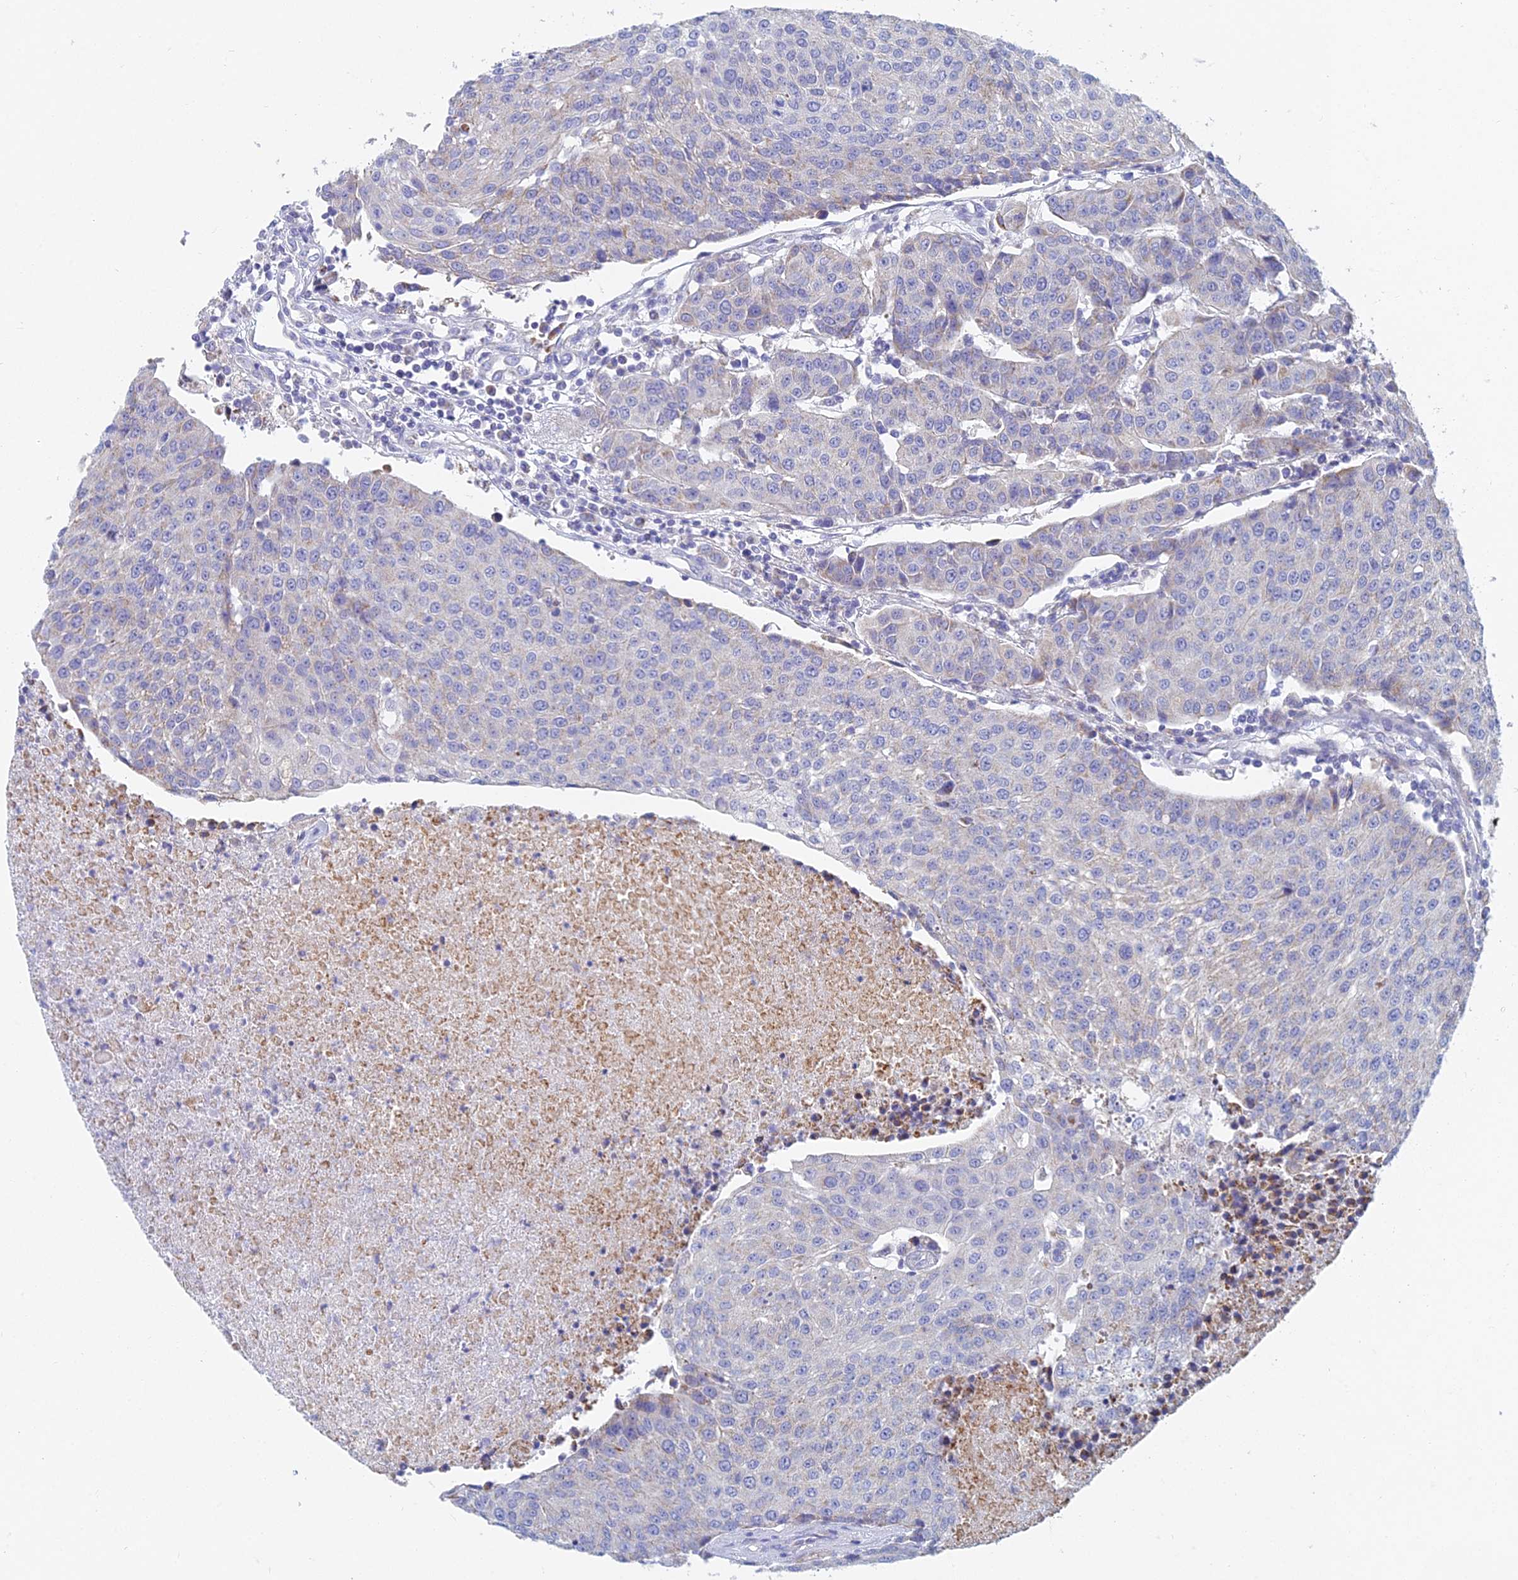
{"staining": {"intensity": "weak", "quantity": "<25%", "location": "cytoplasmic/membranous"}, "tissue": "urothelial cancer", "cell_type": "Tumor cells", "image_type": "cancer", "snomed": [{"axis": "morphology", "description": "Urothelial carcinoma, High grade"}, {"axis": "topography", "description": "Urinary bladder"}], "caption": "High power microscopy image of an immunohistochemistry photomicrograph of high-grade urothelial carcinoma, revealing no significant expression in tumor cells.", "gene": "ACSM1", "patient": {"sex": "female", "age": 85}}